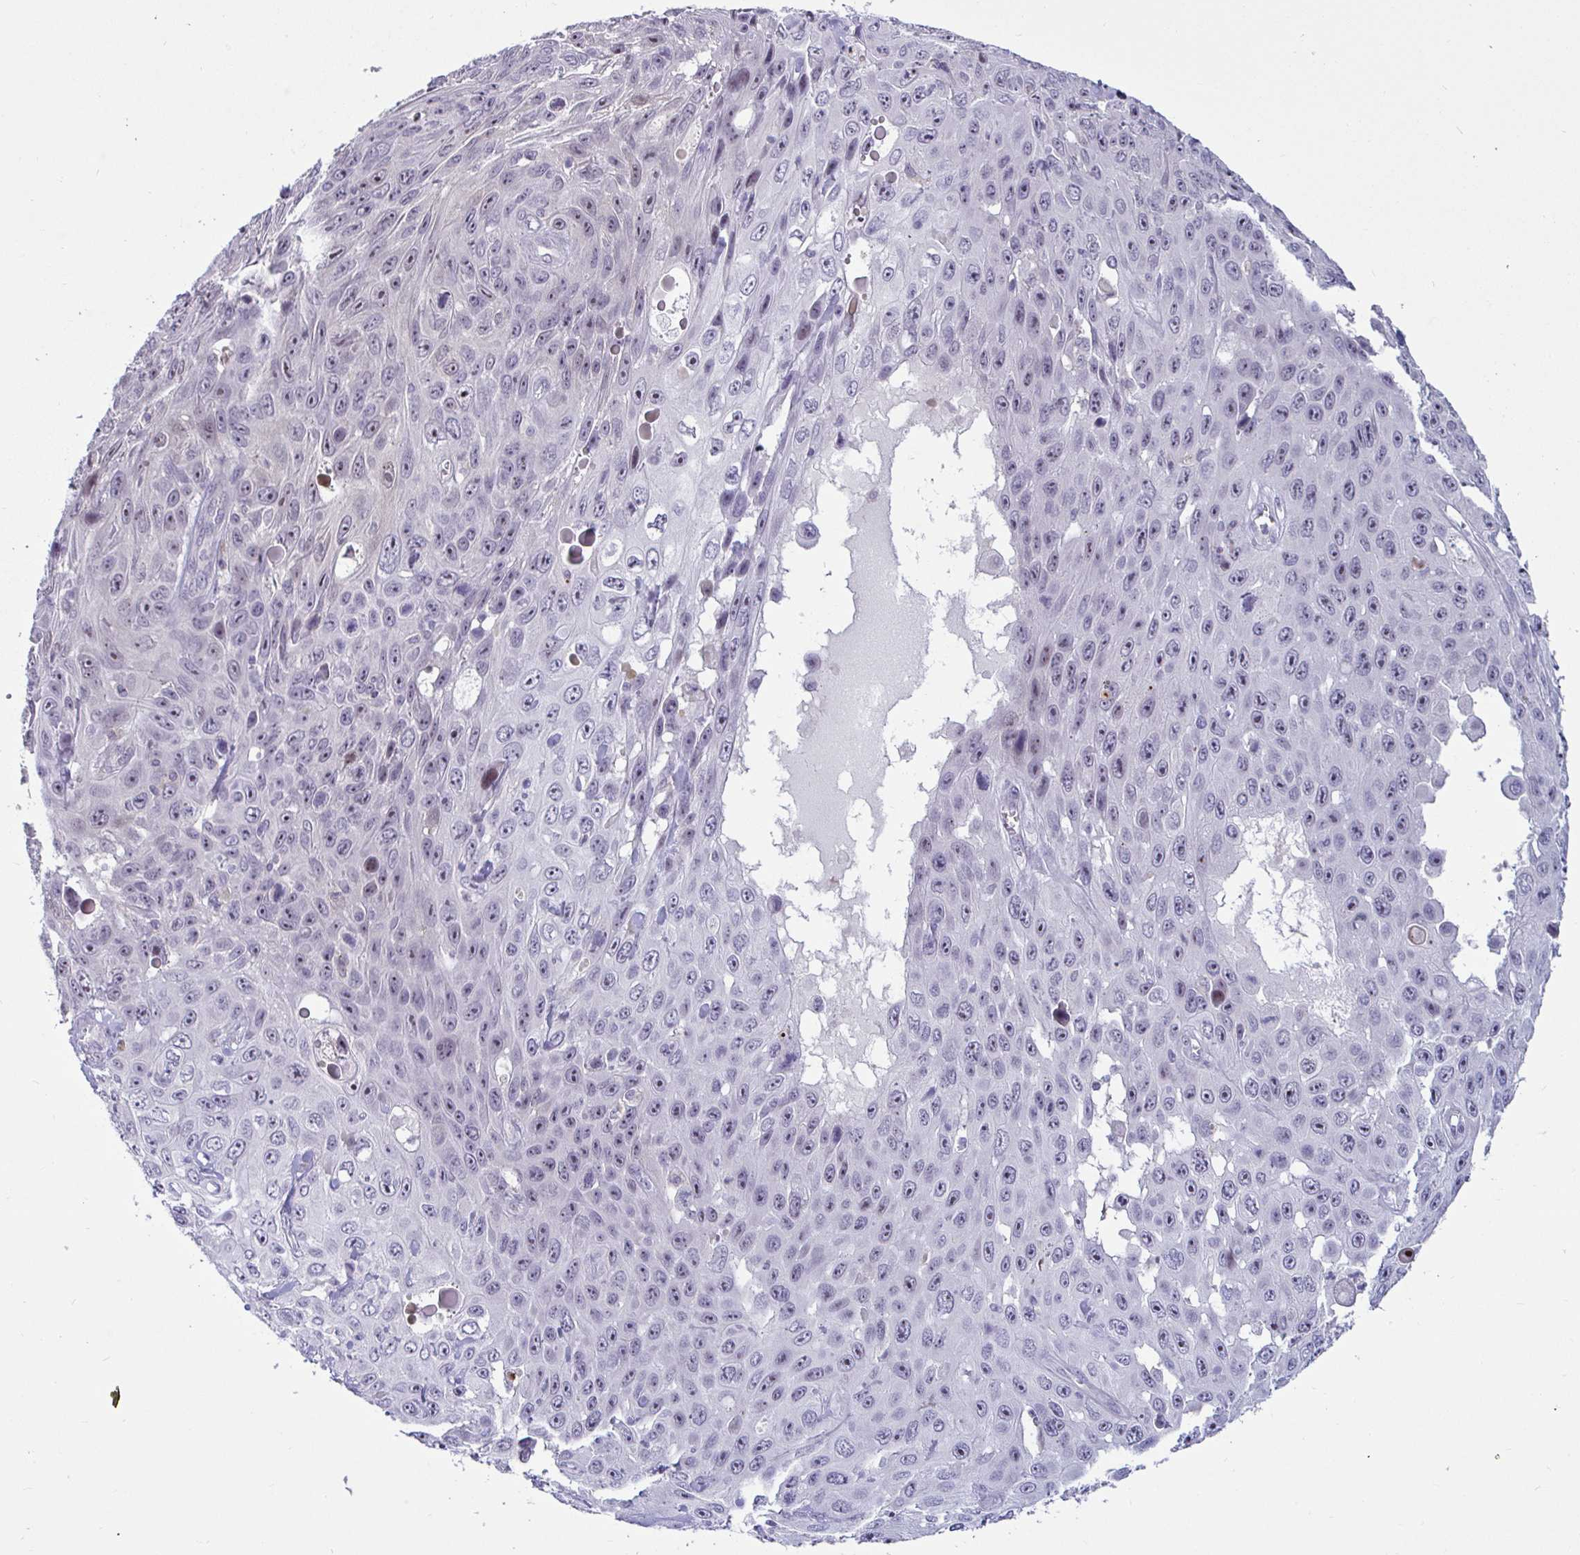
{"staining": {"intensity": "negative", "quantity": "none", "location": "none"}, "tissue": "skin cancer", "cell_type": "Tumor cells", "image_type": "cancer", "snomed": [{"axis": "morphology", "description": "Squamous cell carcinoma, NOS"}, {"axis": "topography", "description": "Skin"}], "caption": "Squamous cell carcinoma (skin) stained for a protein using immunohistochemistry (IHC) reveals no expression tumor cells.", "gene": "GSTM1", "patient": {"sex": "male", "age": 82}}